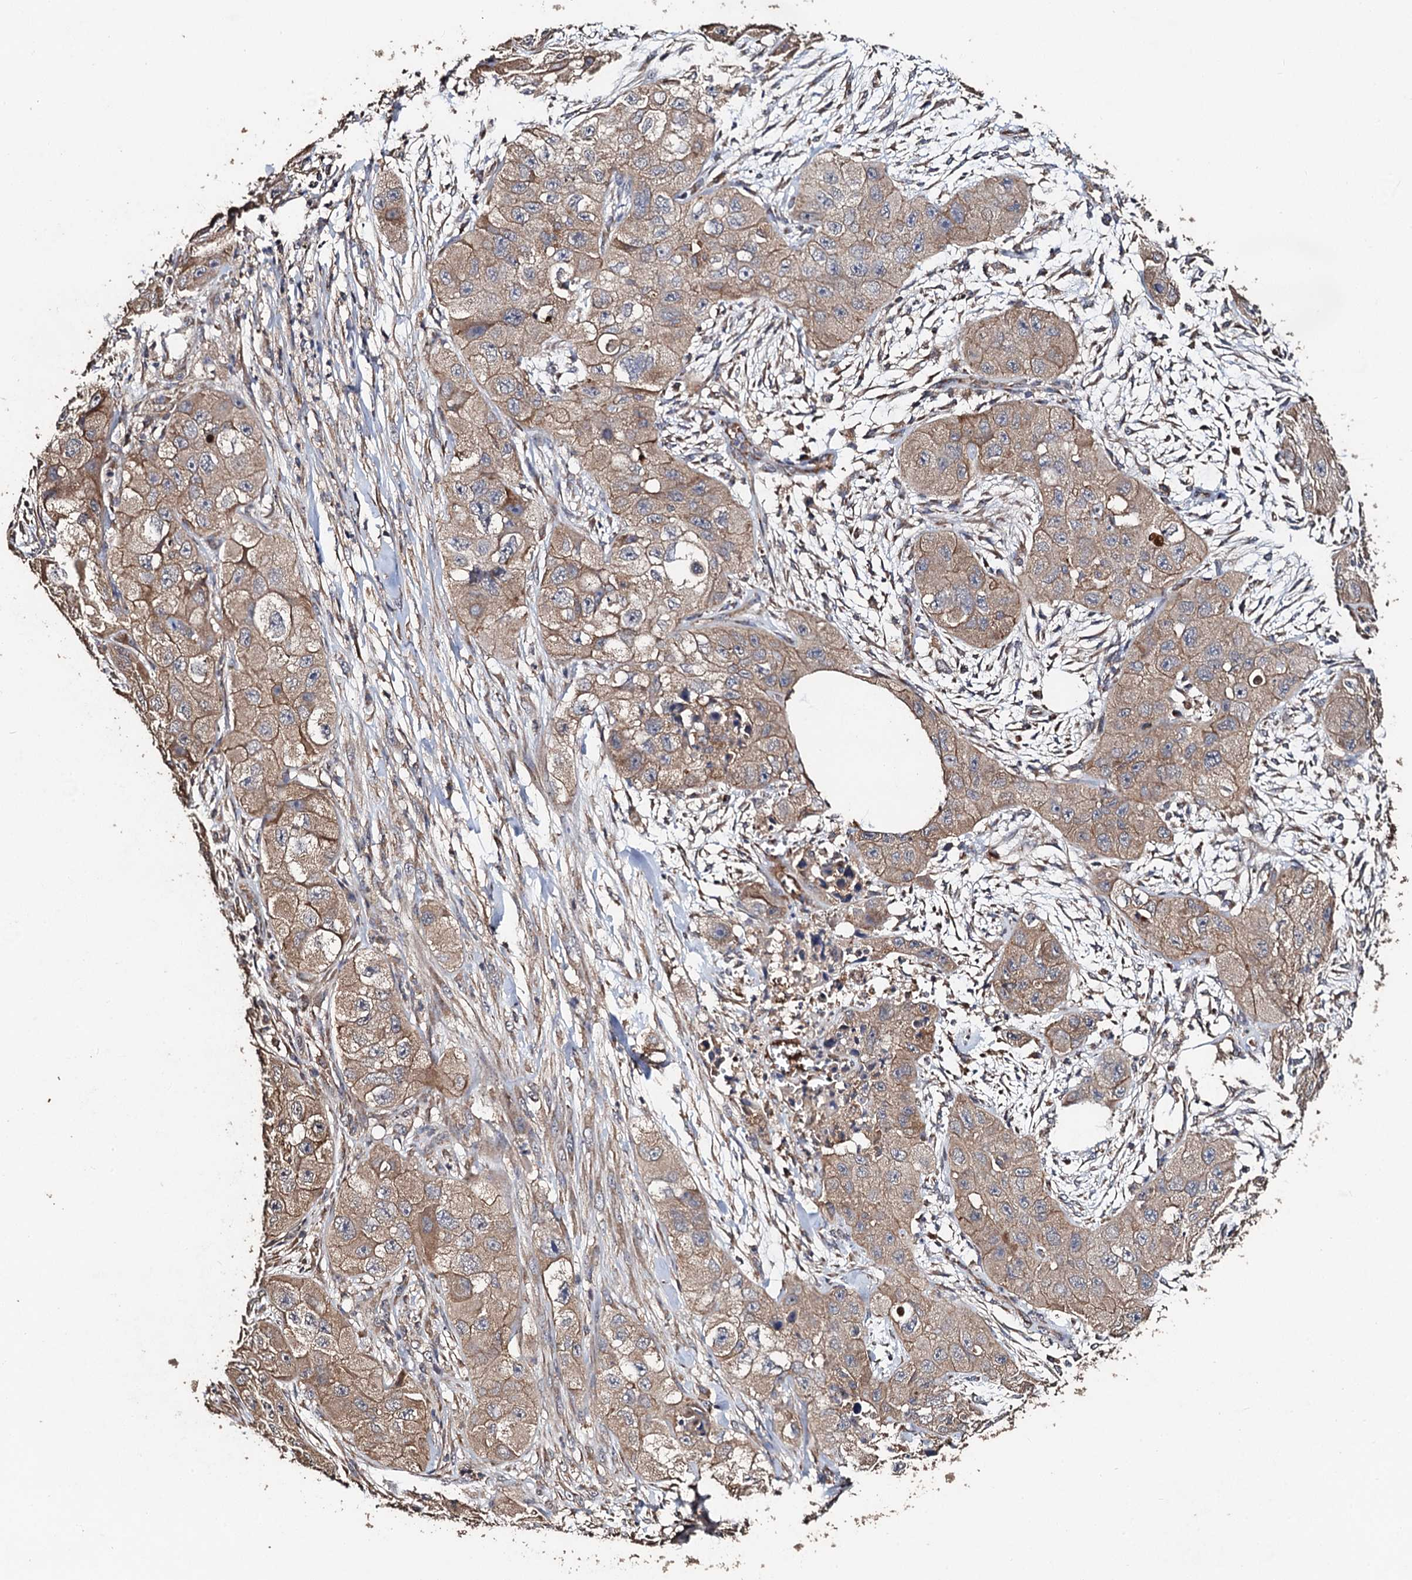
{"staining": {"intensity": "weak", "quantity": ">75%", "location": "cytoplasmic/membranous"}, "tissue": "skin cancer", "cell_type": "Tumor cells", "image_type": "cancer", "snomed": [{"axis": "morphology", "description": "Squamous cell carcinoma, NOS"}, {"axis": "topography", "description": "Skin"}, {"axis": "topography", "description": "Subcutis"}], "caption": "Brown immunohistochemical staining in human skin squamous cell carcinoma displays weak cytoplasmic/membranous positivity in approximately >75% of tumor cells.", "gene": "PPTC7", "patient": {"sex": "male", "age": 73}}